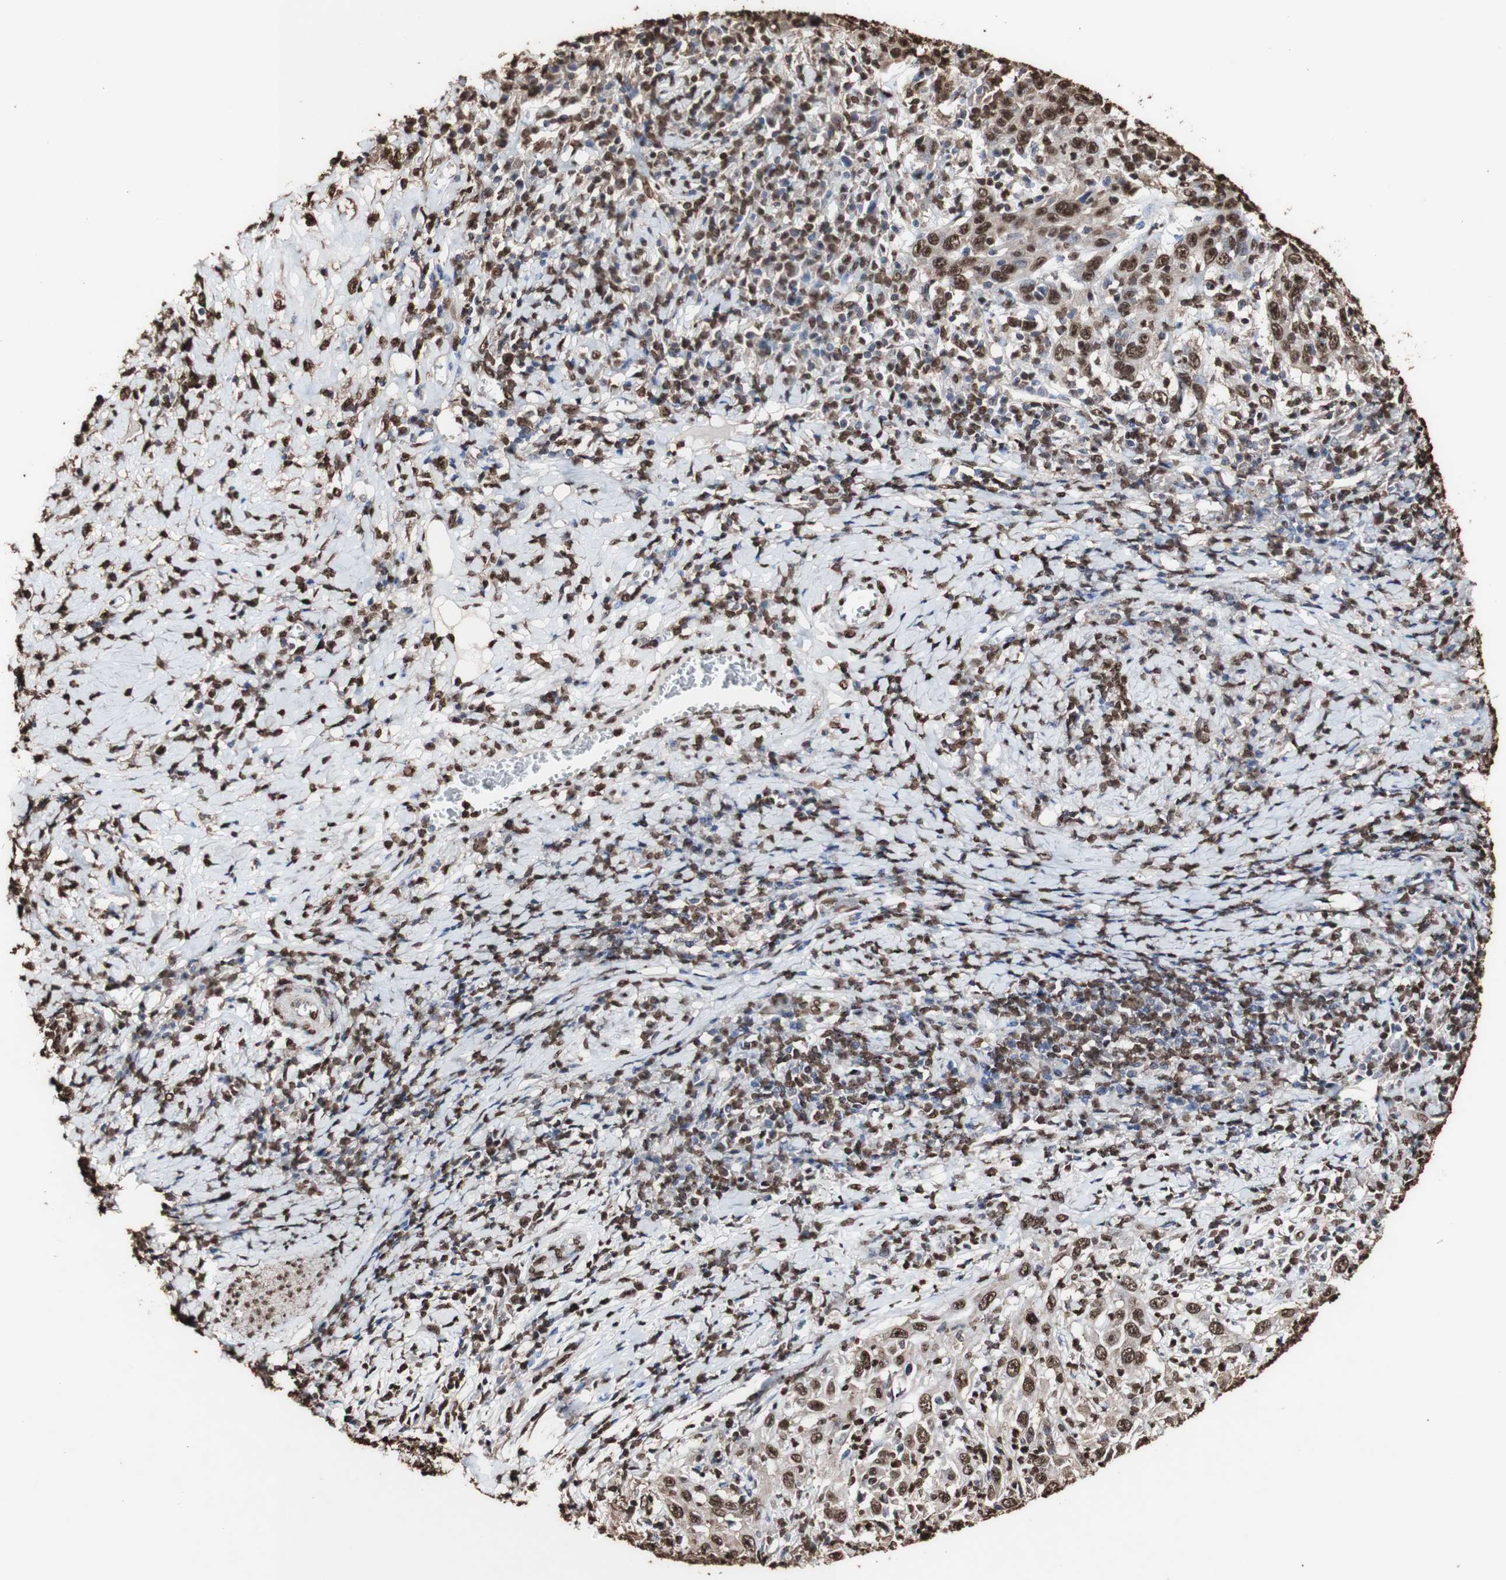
{"staining": {"intensity": "strong", "quantity": ">75%", "location": "cytoplasmic/membranous,nuclear"}, "tissue": "cervical cancer", "cell_type": "Tumor cells", "image_type": "cancer", "snomed": [{"axis": "morphology", "description": "Squamous cell carcinoma, NOS"}, {"axis": "topography", "description": "Cervix"}], "caption": "Cervical cancer stained with a protein marker displays strong staining in tumor cells.", "gene": "PIDD1", "patient": {"sex": "female", "age": 46}}